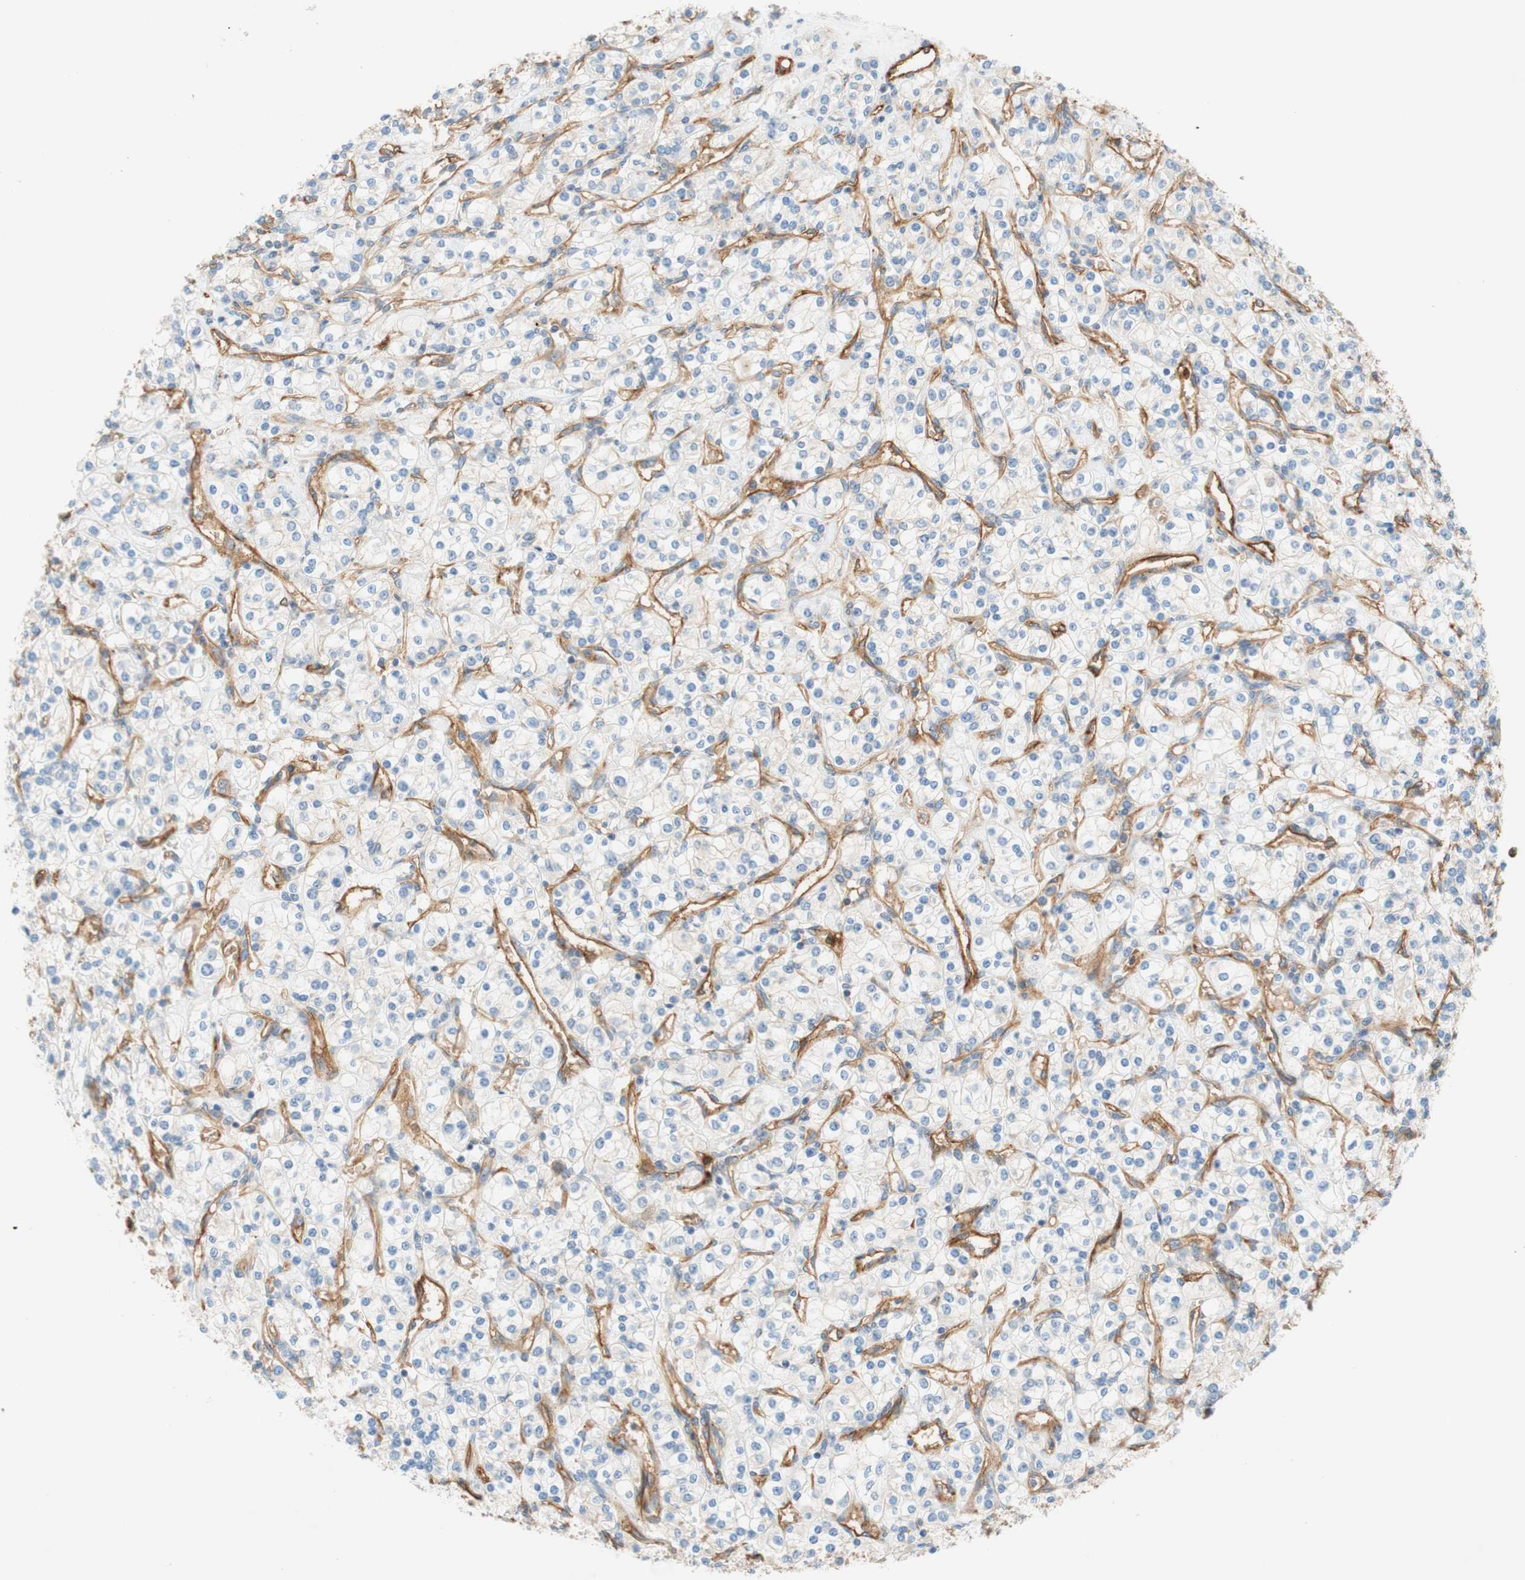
{"staining": {"intensity": "negative", "quantity": "none", "location": "none"}, "tissue": "renal cancer", "cell_type": "Tumor cells", "image_type": "cancer", "snomed": [{"axis": "morphology", "description": "Adenocarcinoma, NOS"}, {"axis": "topography", "description": "Kidney"}], "caption": "Immunohistochemistry histopathology image of neoplastic tissue: renal cancer stained with DAB (3,3'-diaminobenzidine) shows no significant protein expression in tumor cells.", "gene": "STOM", "patient": {"sex": "male", "age": 77}}